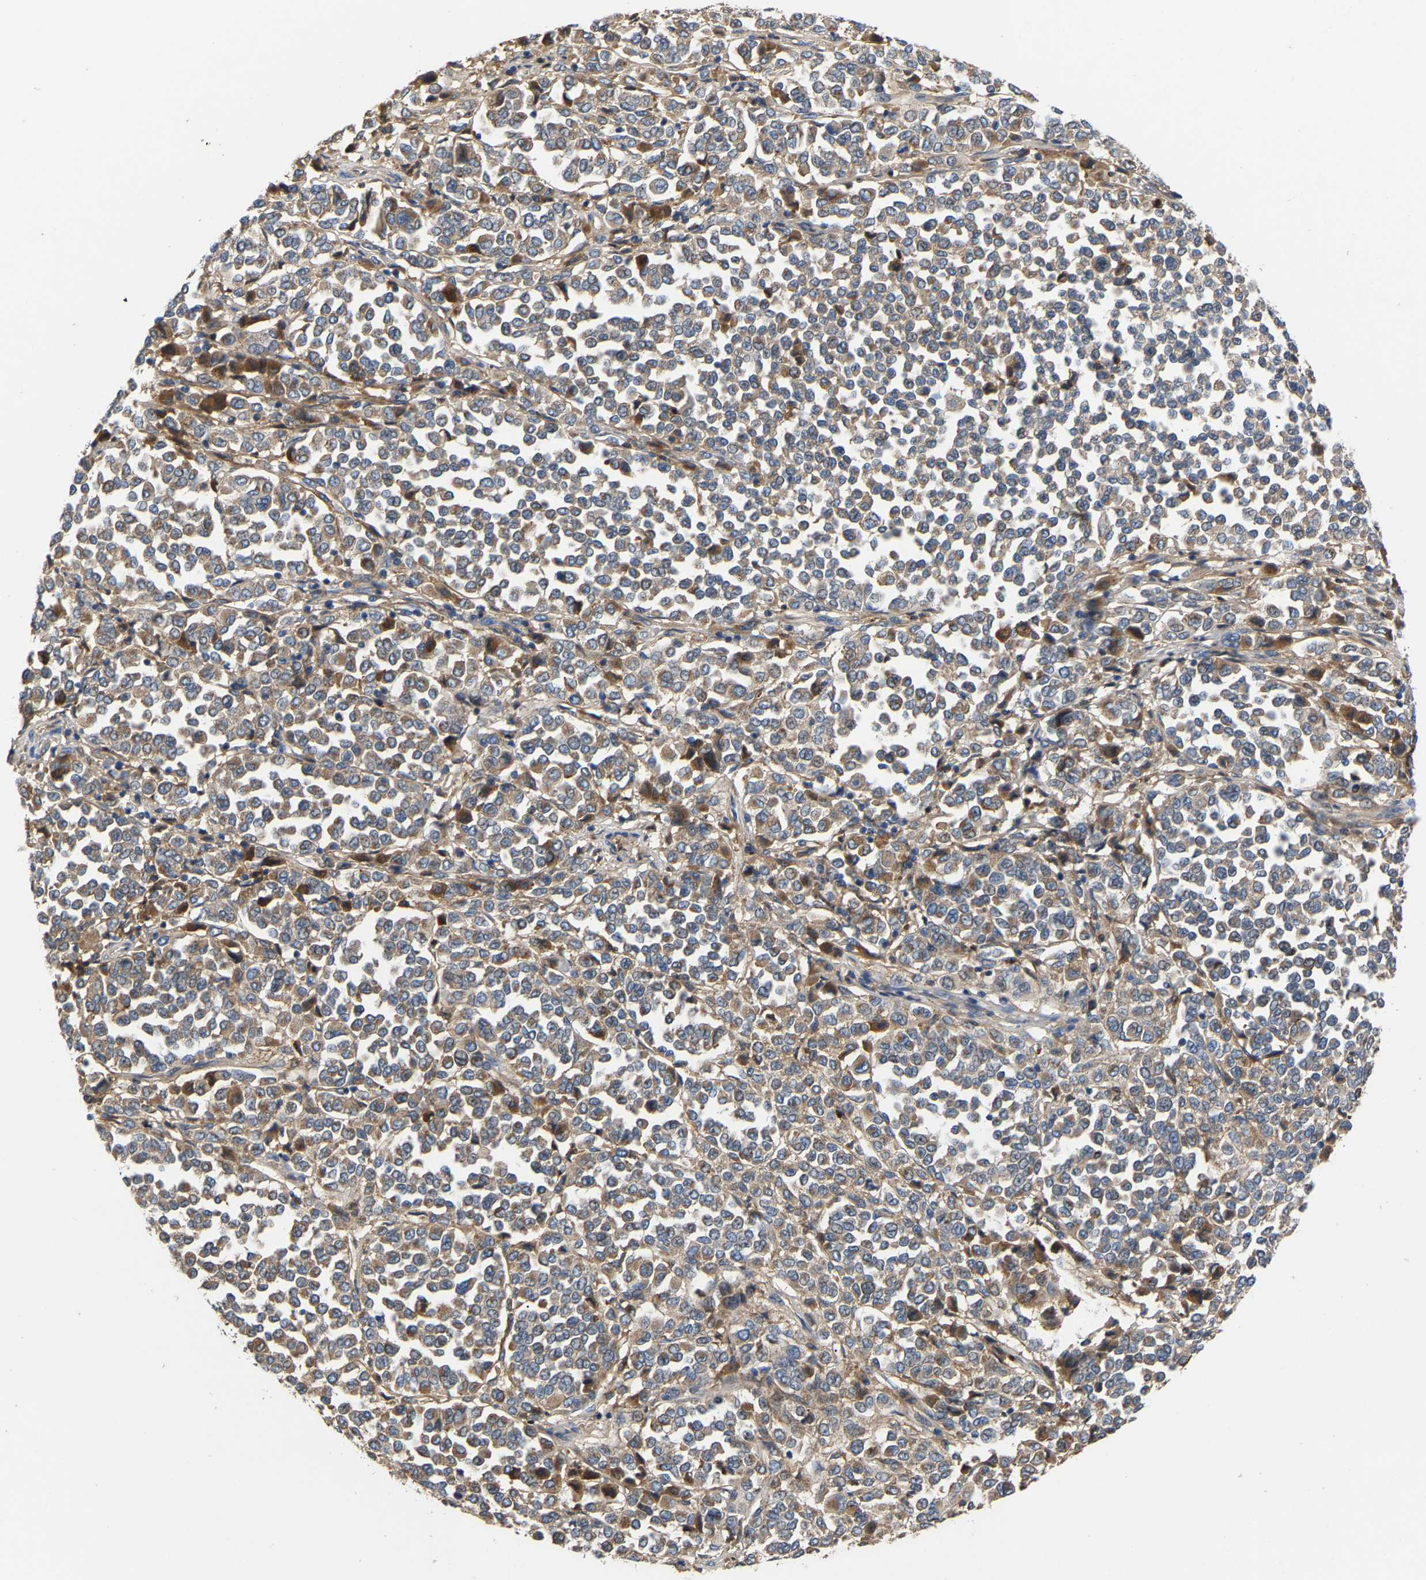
{"staining": {"intensity": "moderate", "quantity": ">75%", "location": "cytoplasmic/membranous"}, "tissue": "melanoma", "cell_type": "Tumor cells", "image_type": "cancer", "snomed": [{"axis": "morphology", "description": "Malignant melanoma, Metastatic site"}, {"axis": "topography", "description": "Pancreas"}], "caption": "The immunohistochemical stain highlights moderate cytoplasmic/membranous positivity in tumor cells of malignant melanoma (metastatic site) tissue.", "gene": "CCDC171", "patient": {"sex": "female", "age": 30}}